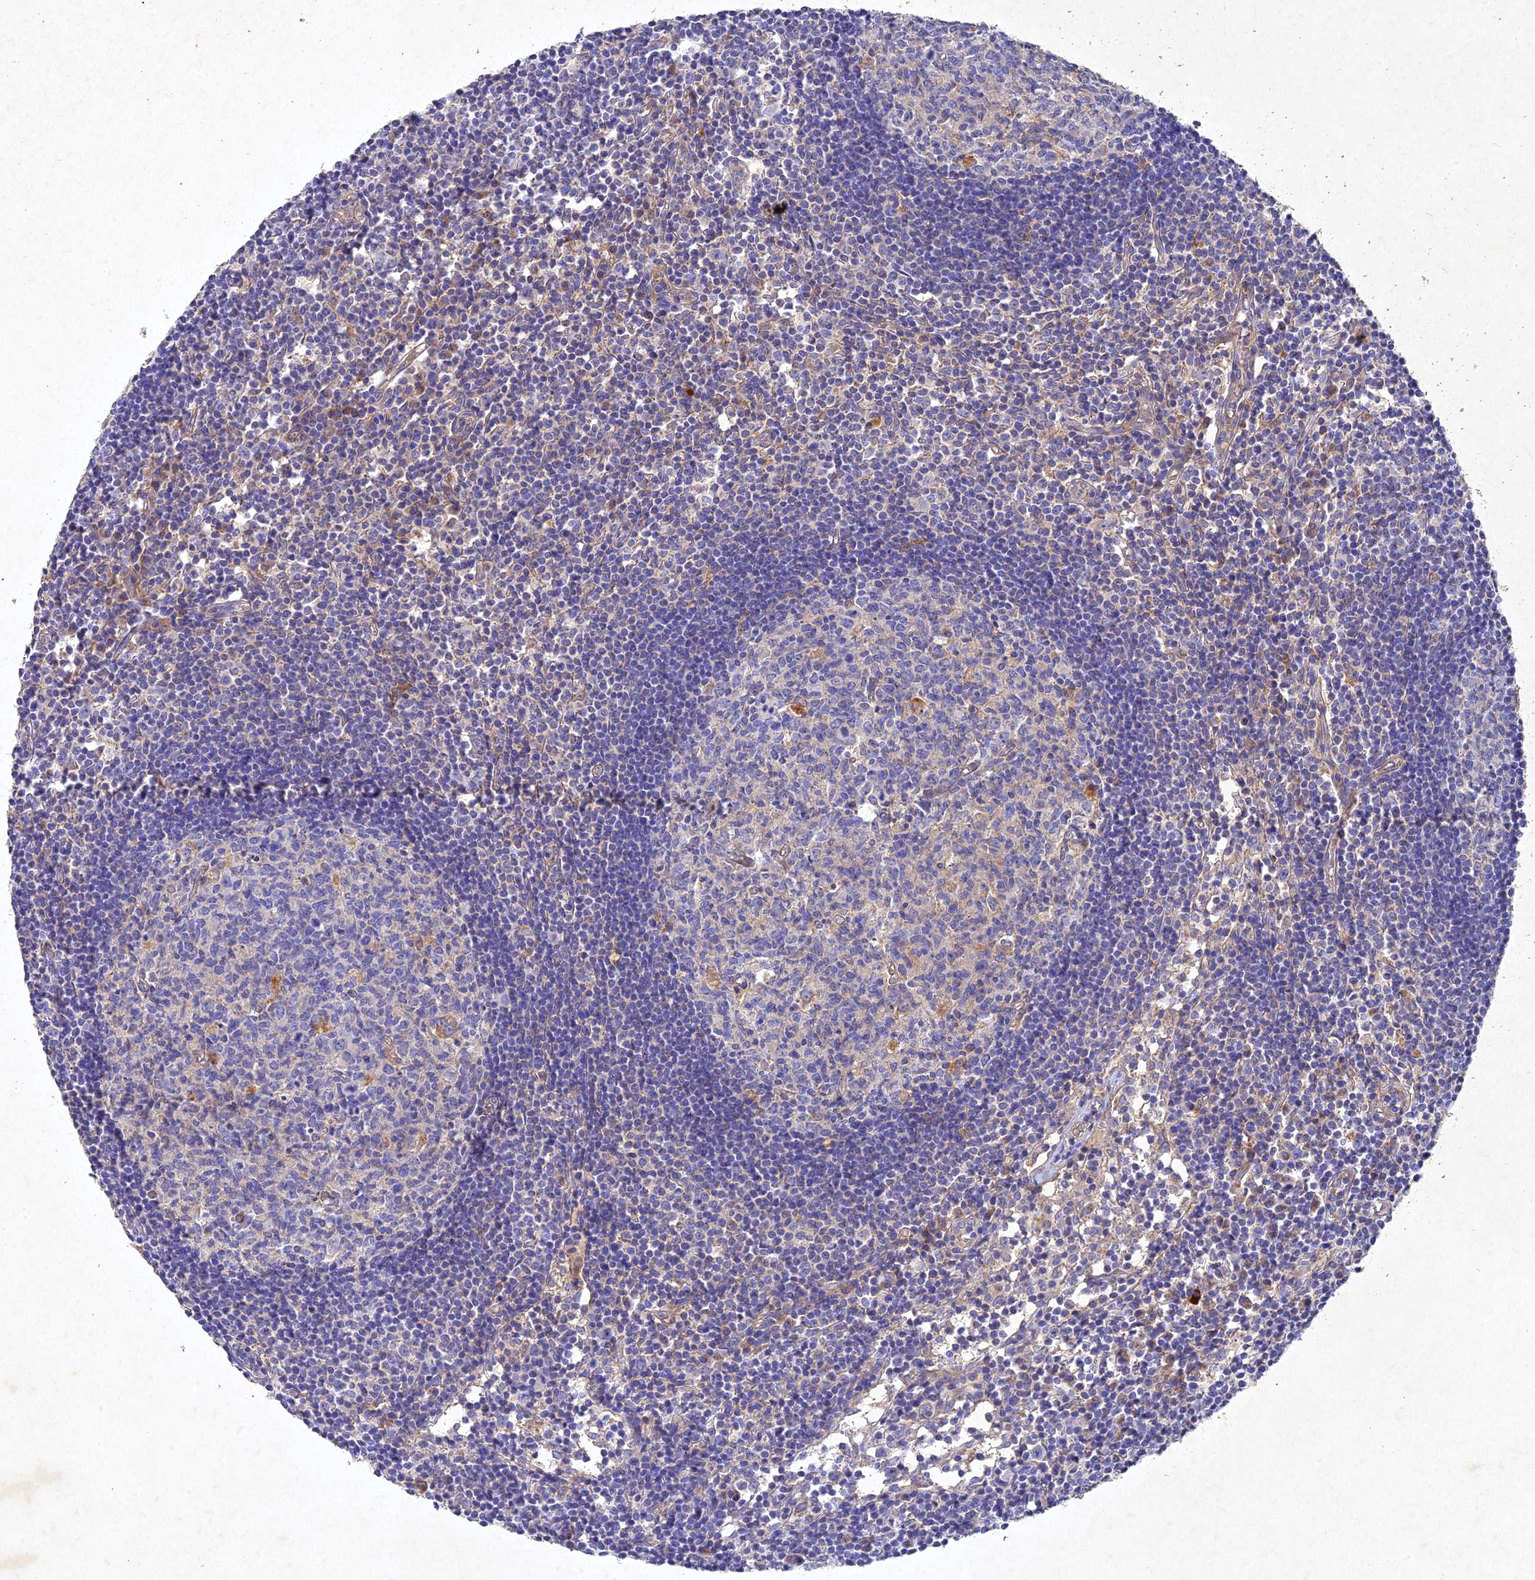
{"staining": {"intensity": "moderate", "quantity": "<25%", "location": "cytoplasmic/membranous"}, "tissue": "lymph node", "cell_type": "Germinal center cells", "image_type": "normal", "snomed": [{"axis": "morphology", "description": "Normal tissue, NOS"}, {"axis": "topography", "description": "Lymph node"}], "caption": "This is a micrograph of immunohistochemistry staining of unremarkable lymph node, which shows moderate positivity in the cytoplasmic/membranous of germinal center cells.", "gene": "NDUFV1", "patient": {"sex": "female", "age": 55}}